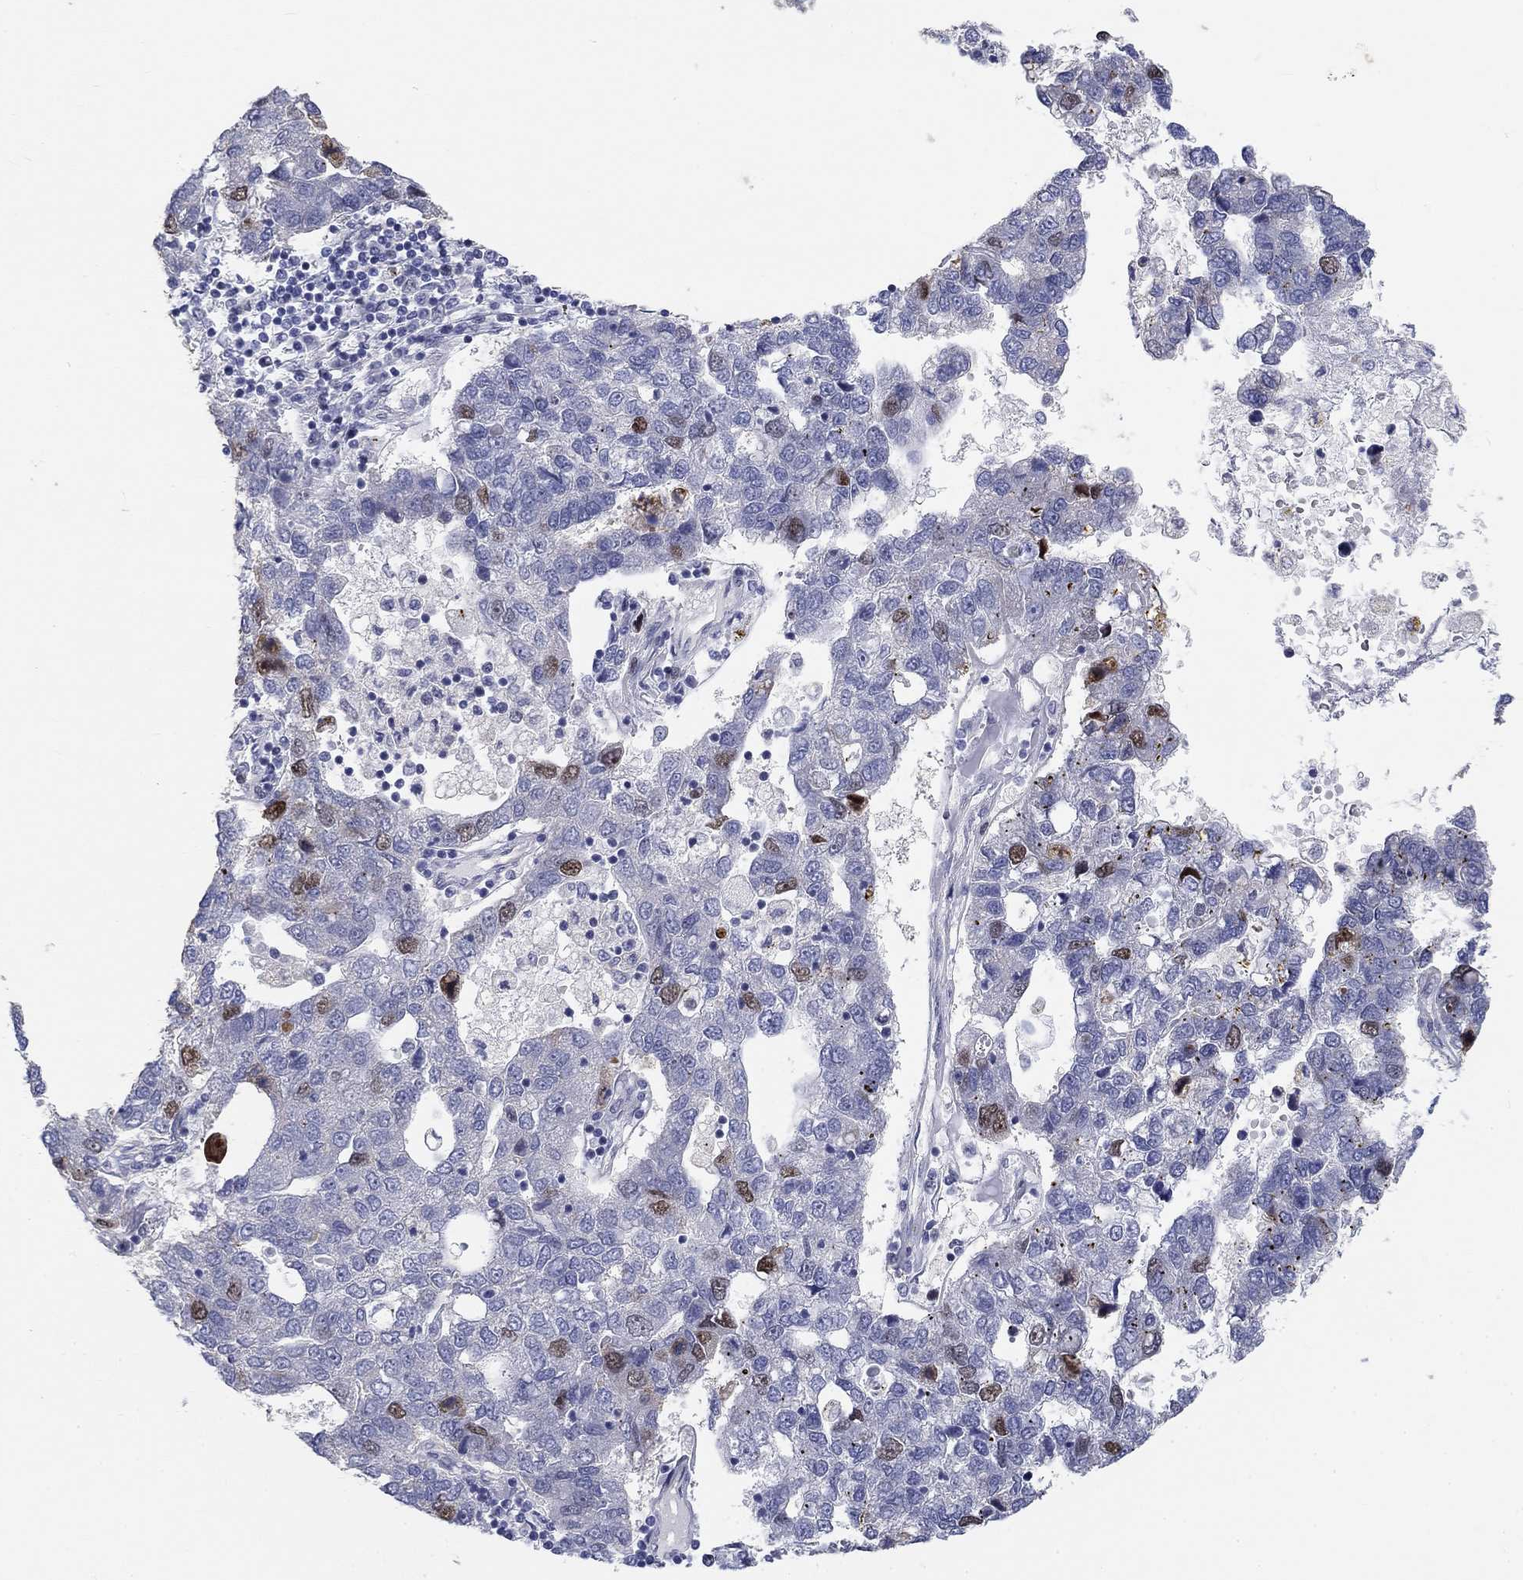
{"staining": {"intensity": "strong", "quantity": "<25%", "location": "nuclear"}, "tissue": "pancreatic cancer", "cell_type": "Tumor cells", "image_type": "cancer", "snomed": [{"axis": "morphology", "description": "Adenocarcinoma, NOS"}, {"axis": "topography", "description": "Pancreas"}], "caption": "Human pancreatic adenocarcinoma stained for a protein (brown) displays strong nuclear positive expression in approximately <25% of tumor cells.", "gene": "PRC1", "patient": {"sex": "female", "age": 61}}